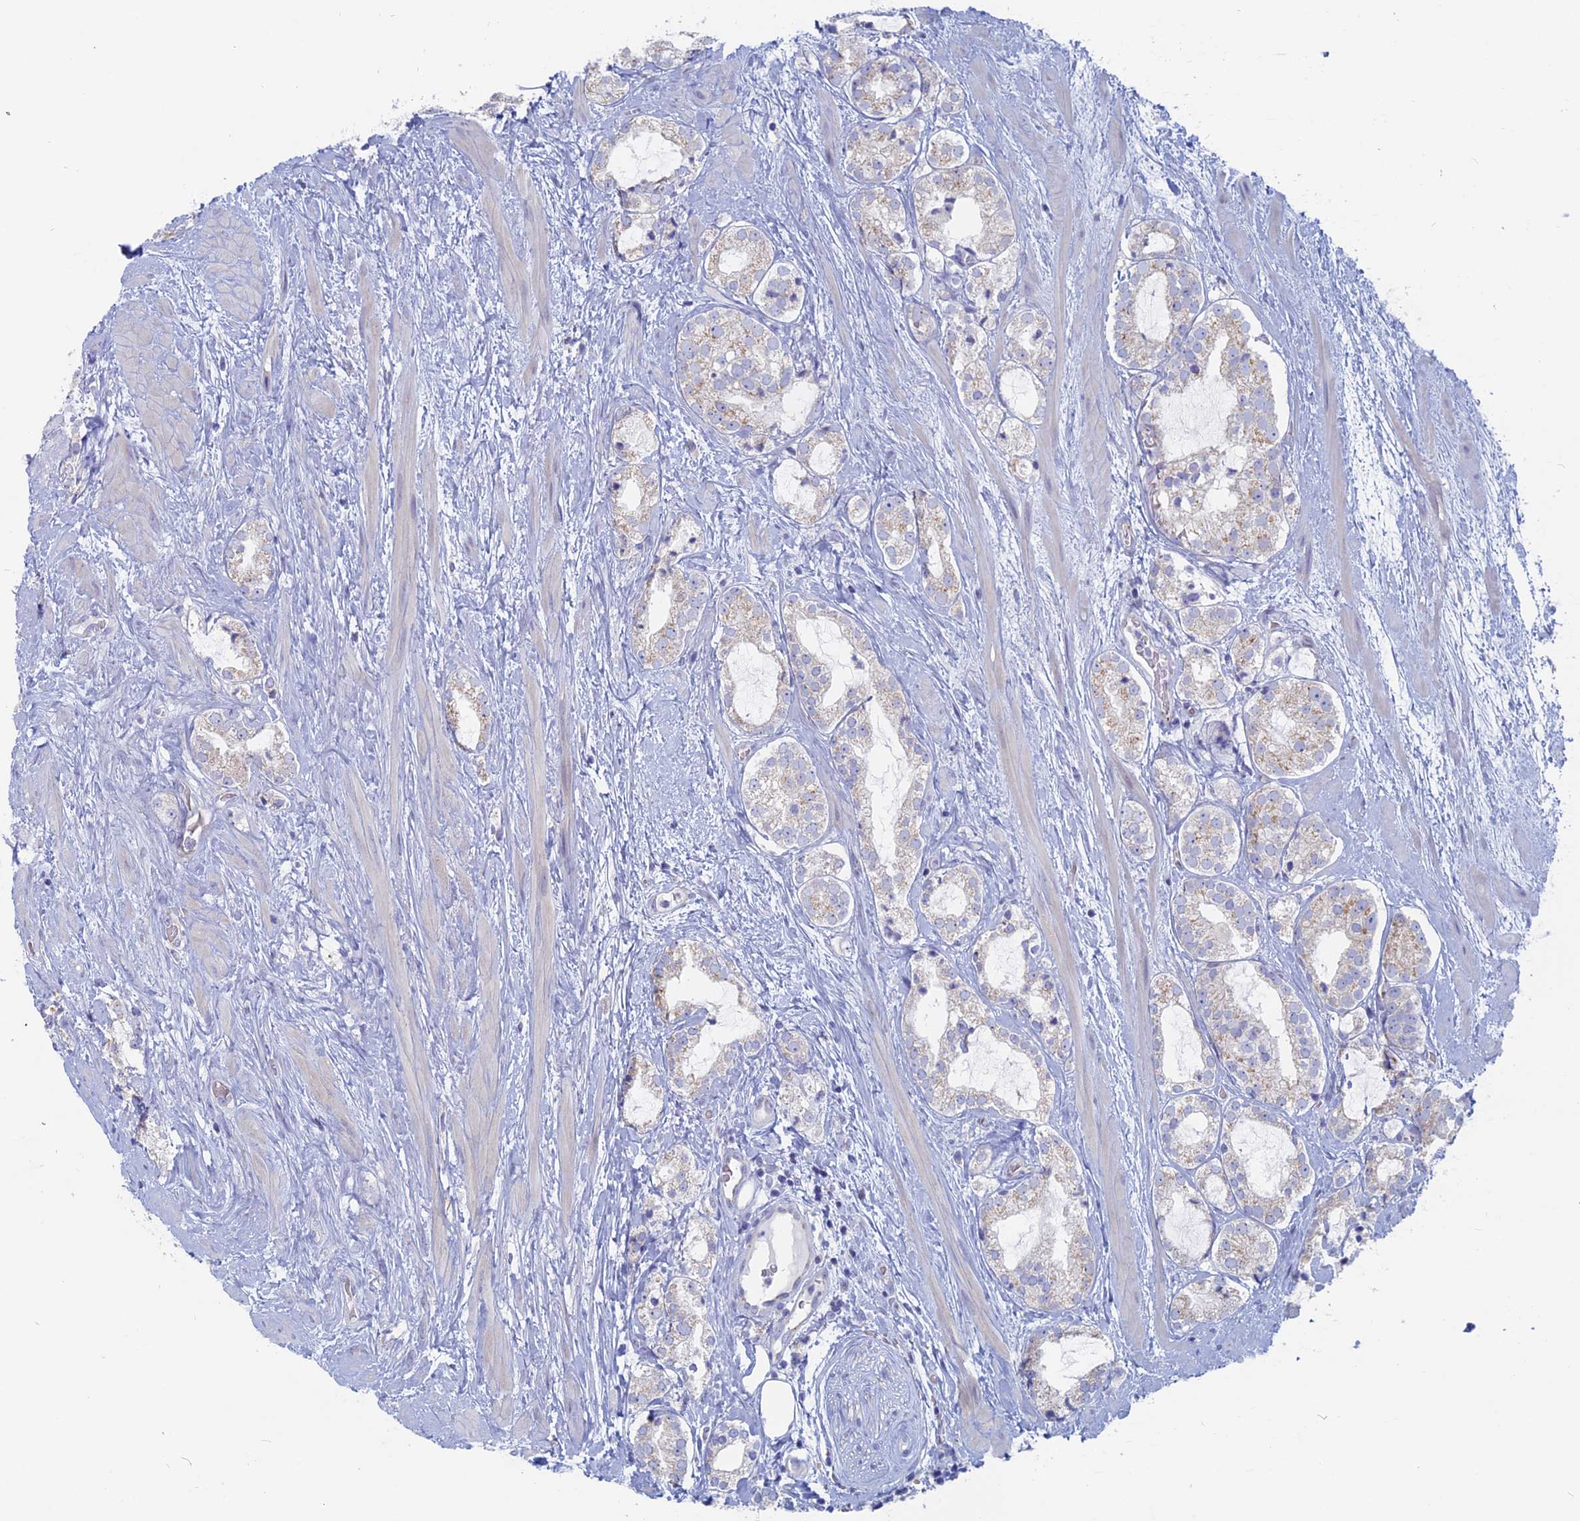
{"staining": {"intensity": "weak", "quantity": "<25%", "location": "cytoplasmic/membranous"}, "tissue": "prostate cancer", "cell_type": "Tumor cells", "image_type": "cancer", "snomed": [{"axis": "morphology", "description": "Adenocarcinoma, High grade"}, {"axis": "topography", "description": "Prostate"}], "caption": "High power microscopy image of an immunohistochemistry photomicrograph of prostate high-grade adenocarcinoma, revealing no significant staining in tumor cells. Nuclei are stained in blue.", "gene": "TBC1D30", "patient": {"sex": "male", "age": 64}}